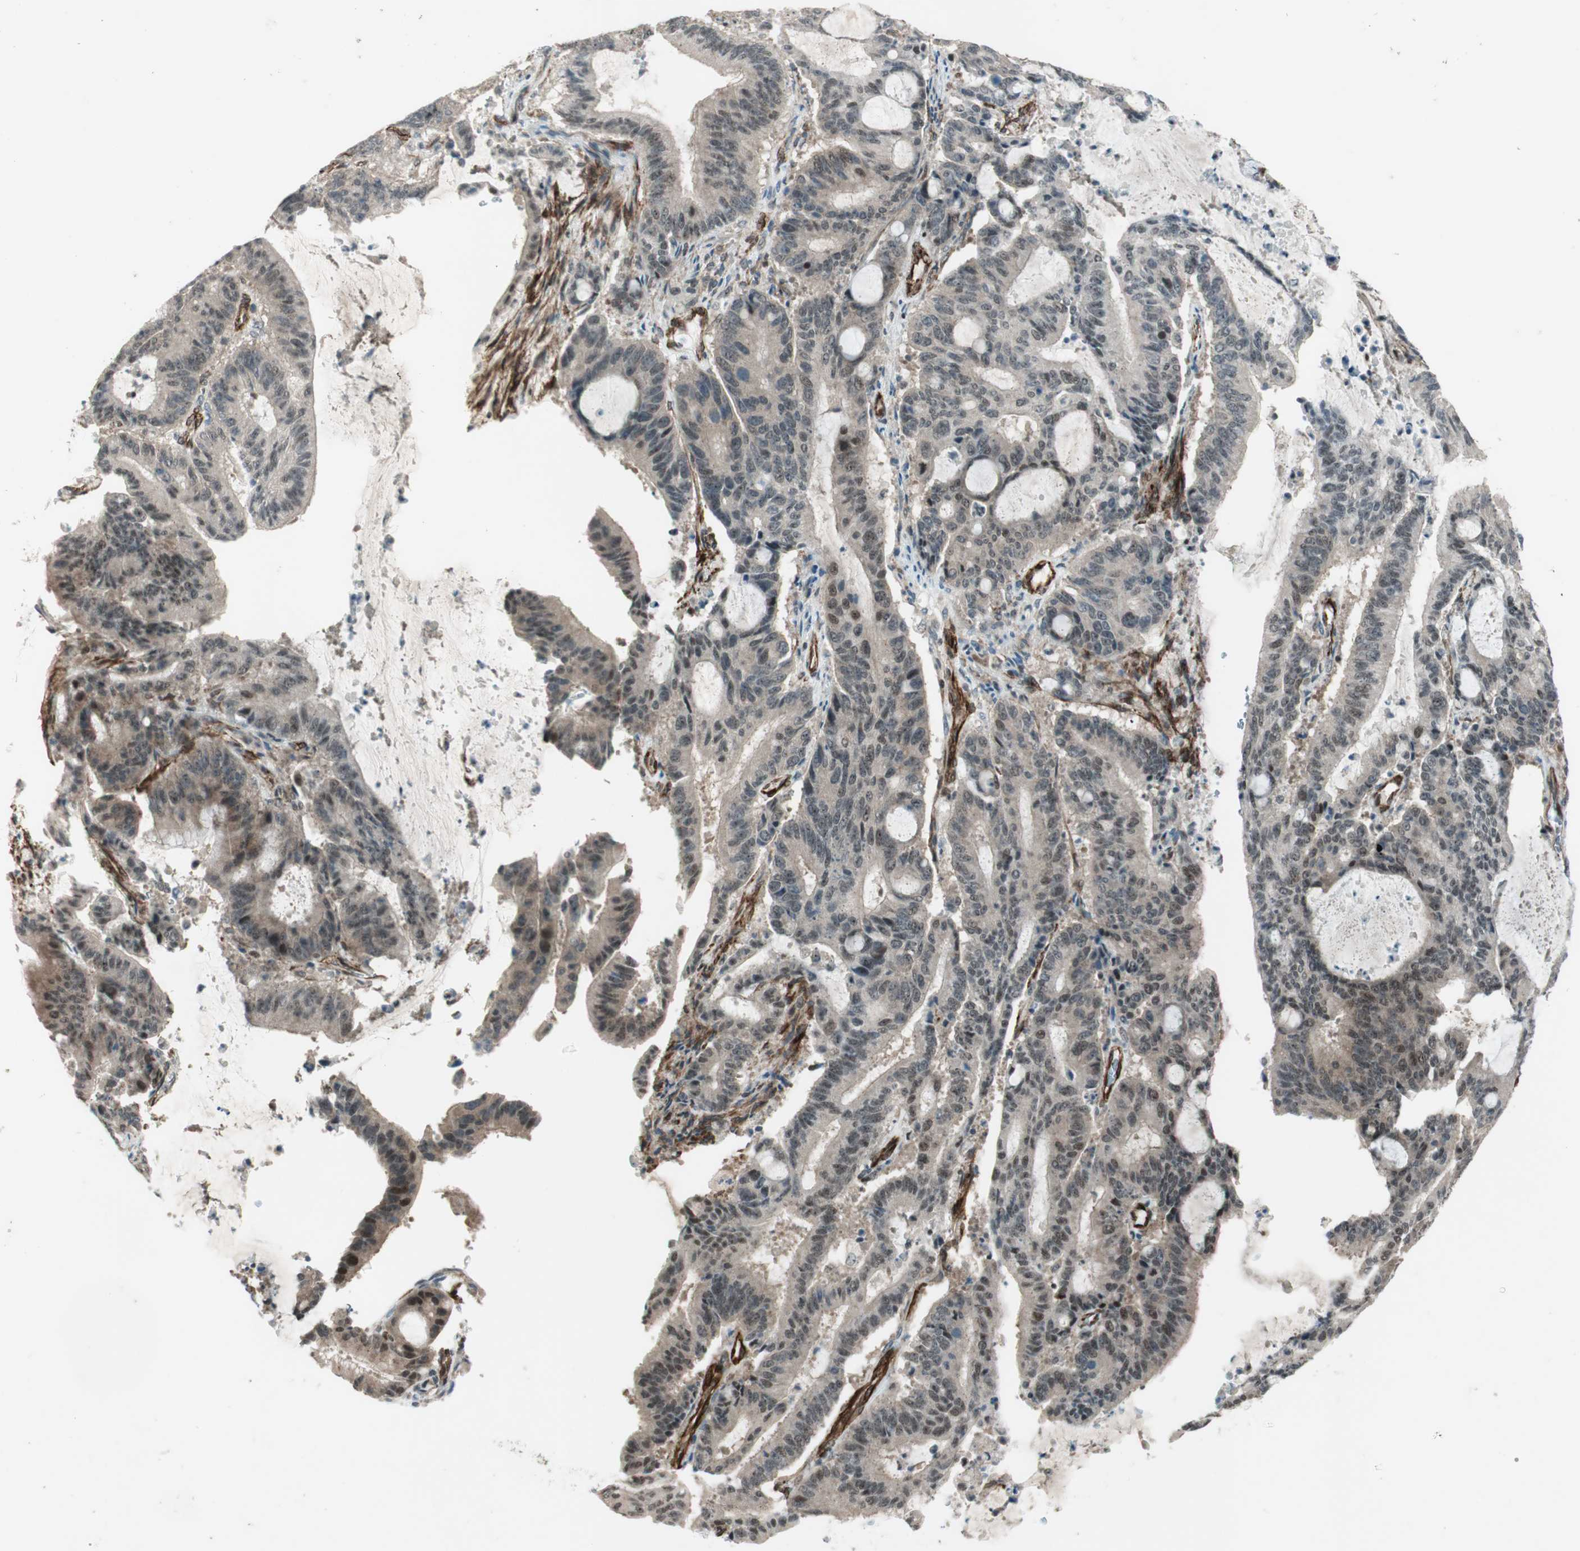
{"staining": {"intensity": "negative", "quantity": "none", "location": "none"}, "tissue": "liver cancer", "cell_type": "Tumor cells", "image_type": "cancer", "snomed": [{"axis": "morphology", "description": "Cholangiocarcinoma"}, {"axis": "topography", "description": "Liver"}], "caption": "IHC of liver cholangiocarcinoma reveals no positivity in tumor cells.", "gene": "CDK19", "patient": {"sex": "female", "age": 73}}